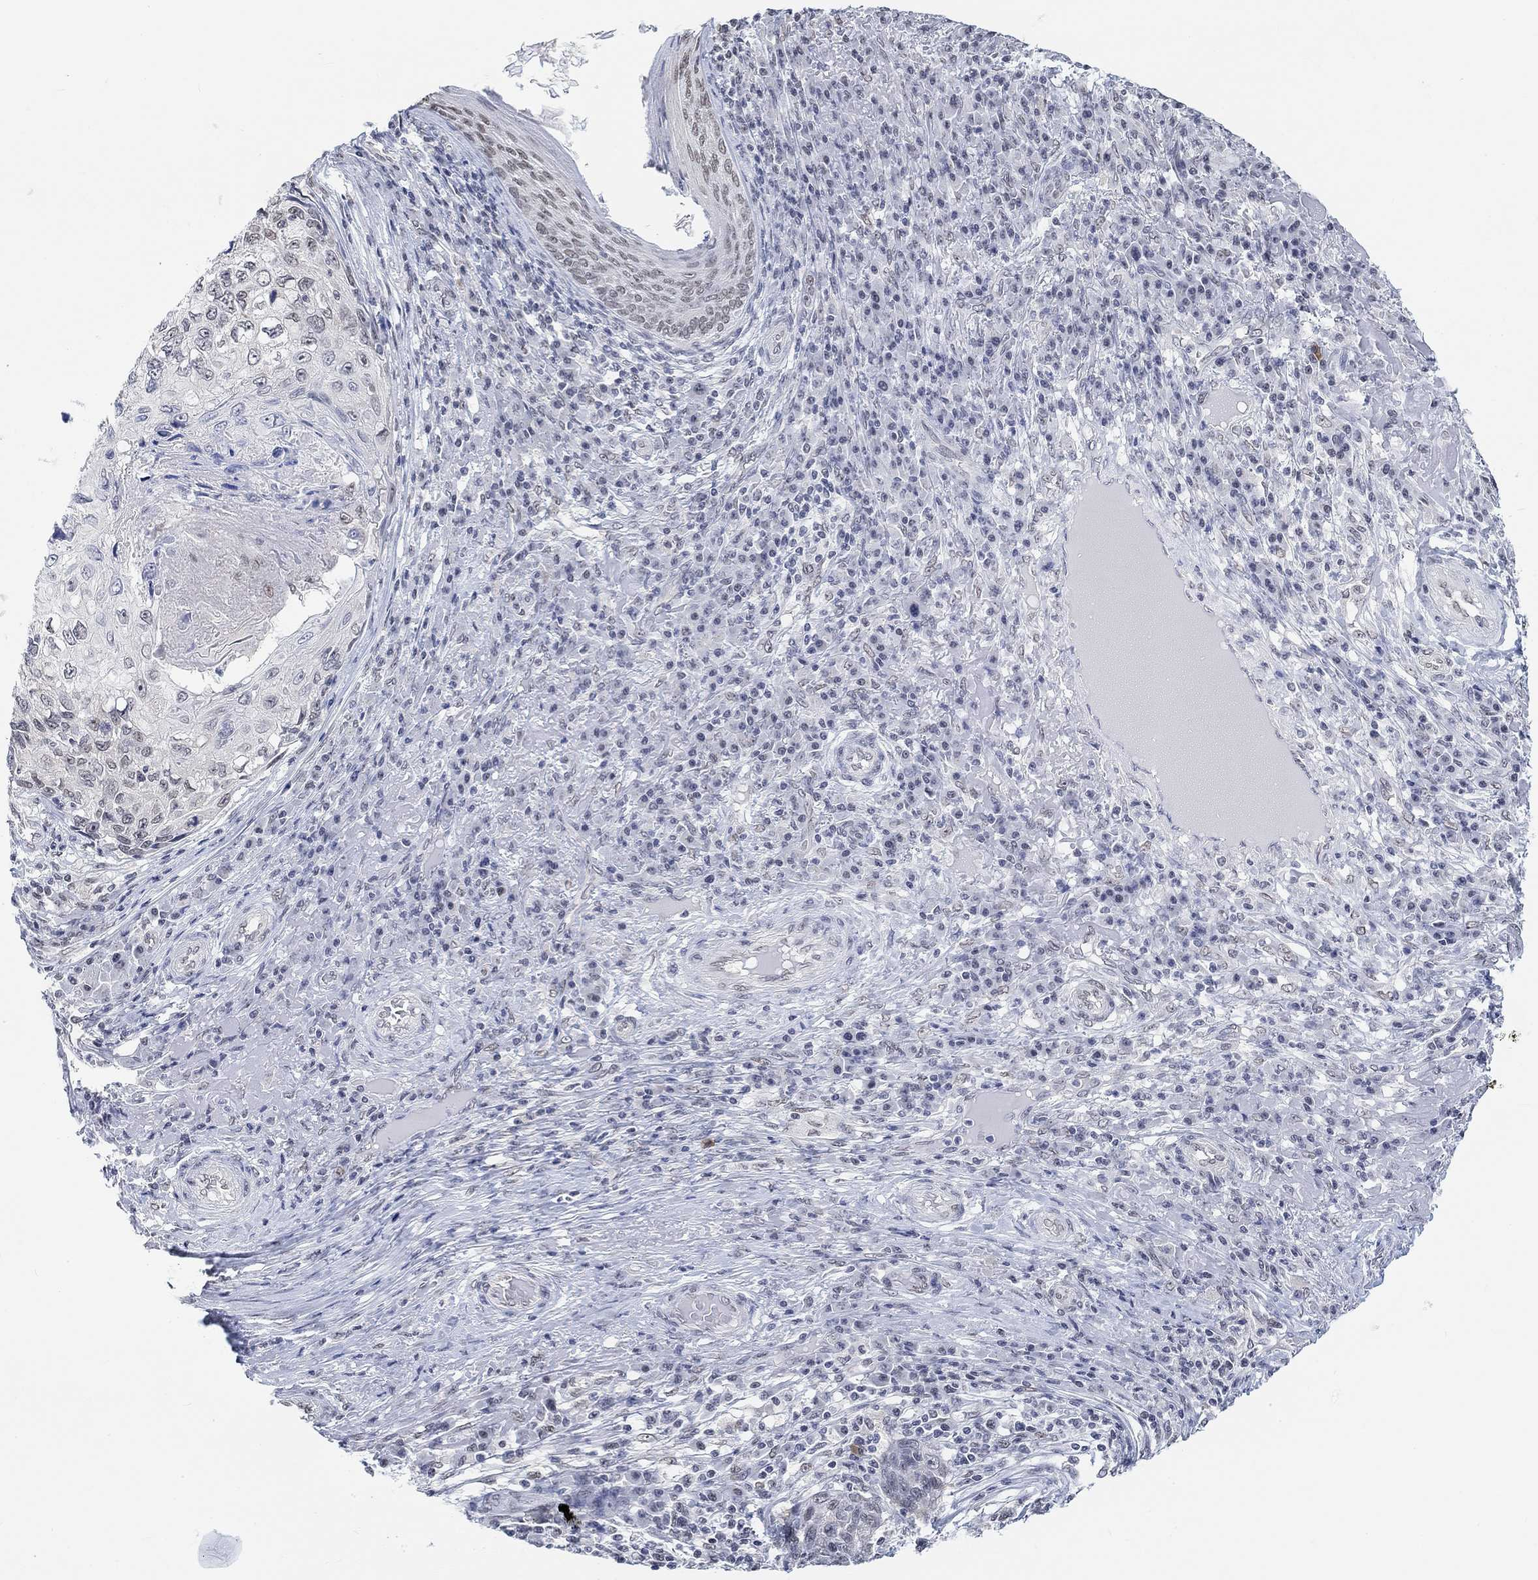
{"staining": {"intensity": "weak", "quantity": "<25%", "location": "nuclear"}, "tissue": "skin cancer", "cell_type": "Tumor cells", "image_type": "cancer", "snomed": [{"axis": "morphology", "description": "Squamous cell carcinoma, NOS"}, {"axis": "topography", "description": "Skin"}], "caption": "Tumor cells show no significant expression in skin squamous cell carcinoma.", "gene": "PURG", "patient": {"sex": "male", "age": 92}}